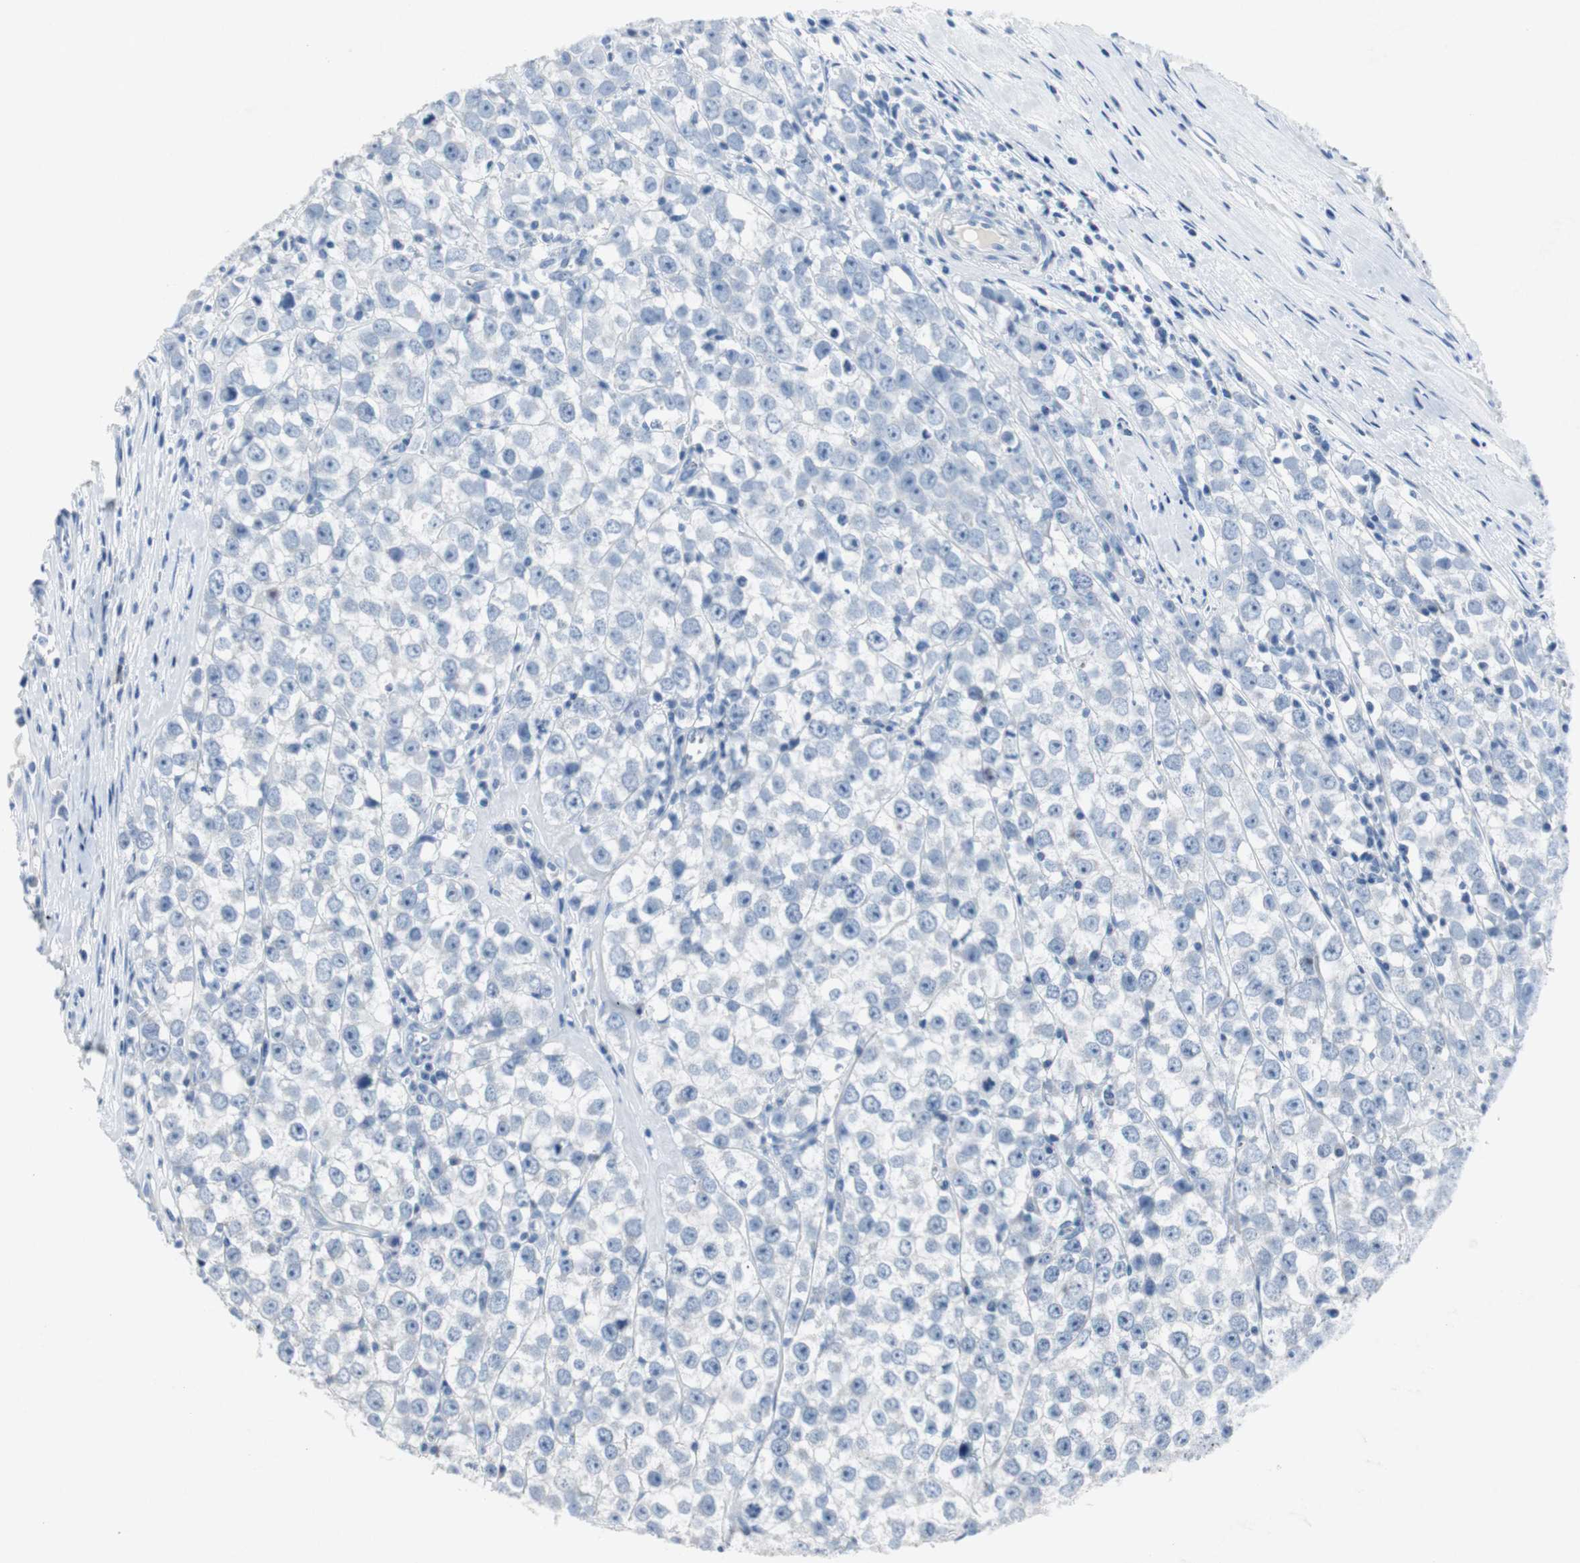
{"staining": {"intensity": "negative", "quantity": "none", "location": "none"}, "tissue": "testis cancer", "cell_type": "Tumor cells", "image_type": "cancer", "snomed": [{"axis": "morphology", "description": "Seminoma, NOS"}, {"axis": "morphology", "description": "Carcinoma, Embryonal, NOS"}, {"axis": "topography", "description": "Testis"}], "caption": "Seminoma (testis) was stained to show a protein in brown. There is no significant expression in tumor cells.", "gene": "LRP2", "patient": {"sex": "male", "age": 52}}